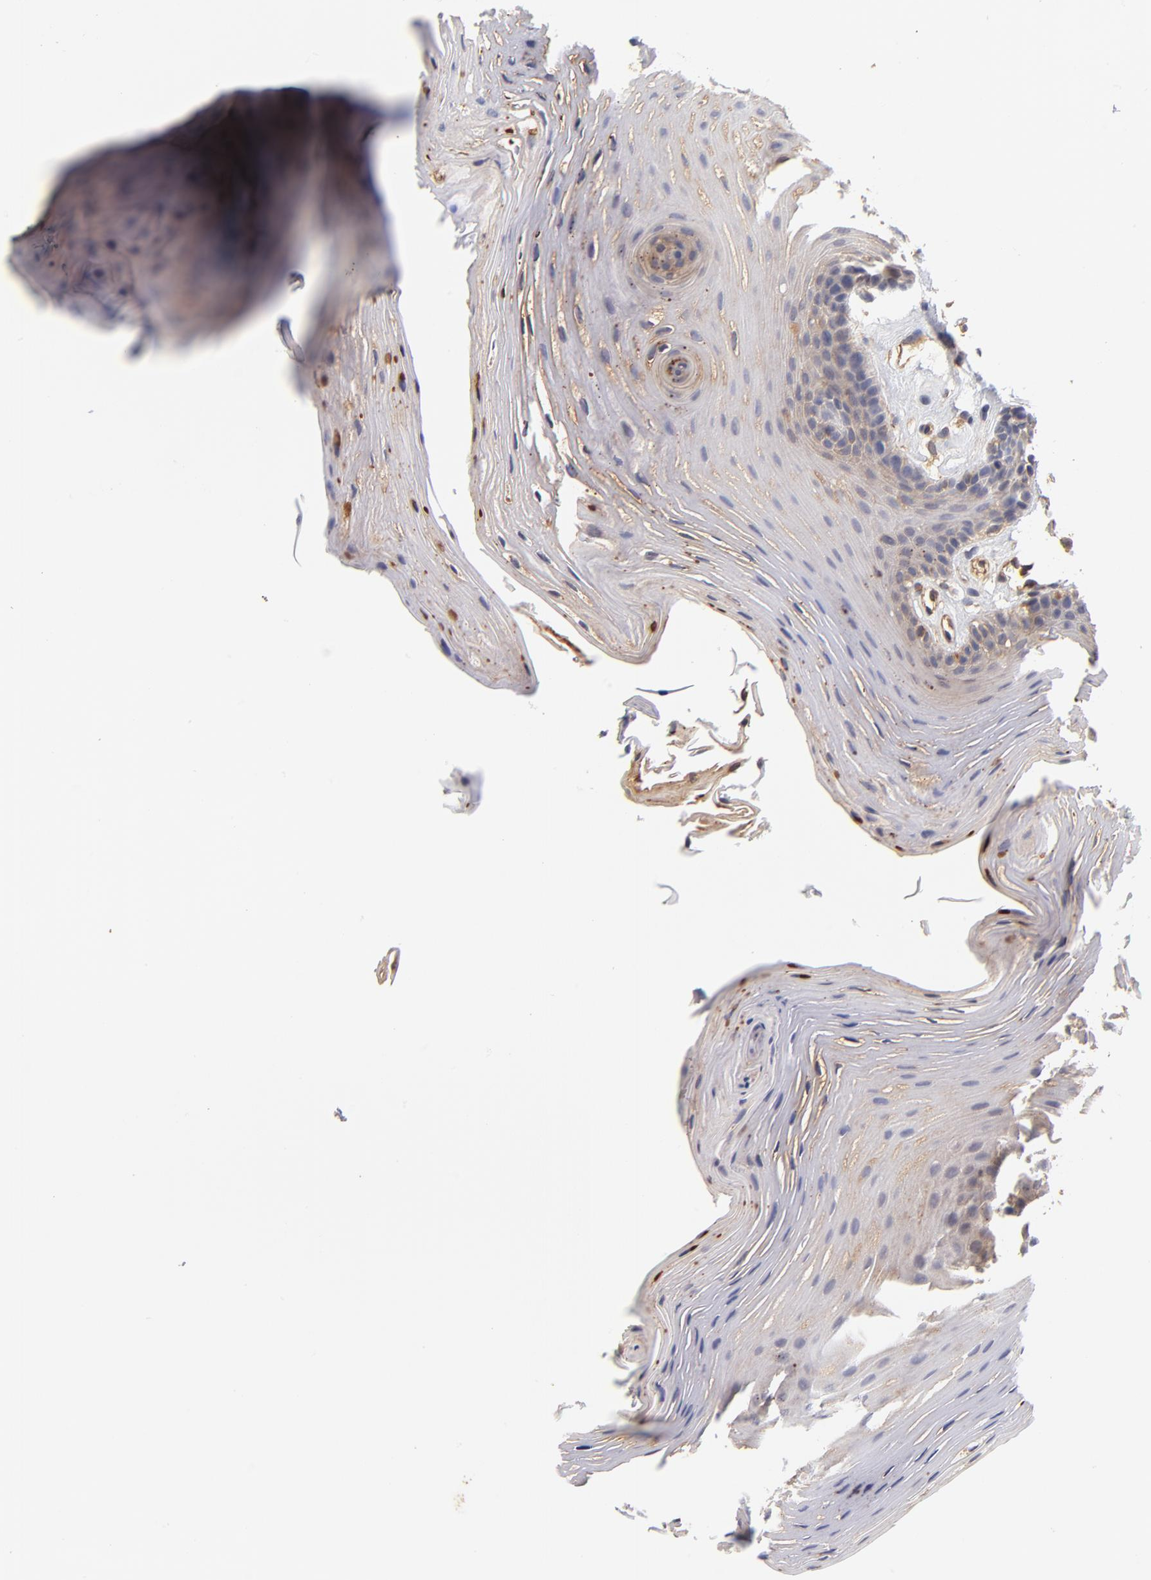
{"staining": {"intensity": "weak", "quantity": "25%-75%", "location": "cytoplasmic/membranous"}, "tissue": "oral mucosa", "cell_type": "Squamous epithelial cells", "image_type": "normal", "snomed": [{"axis": "morphology", "description": "Normal tissue, NOS"}, {"axis": "topography", "description": "Oral tissue"}], "caption": "Oral mucosa stained for a protein (brown) displays weak cytoplasmic/membranous positive positivity in about 25%-75% of squamous epithelial cells.", "gene": "FCMR", "patient": {"sex": "male", "age": 62}}